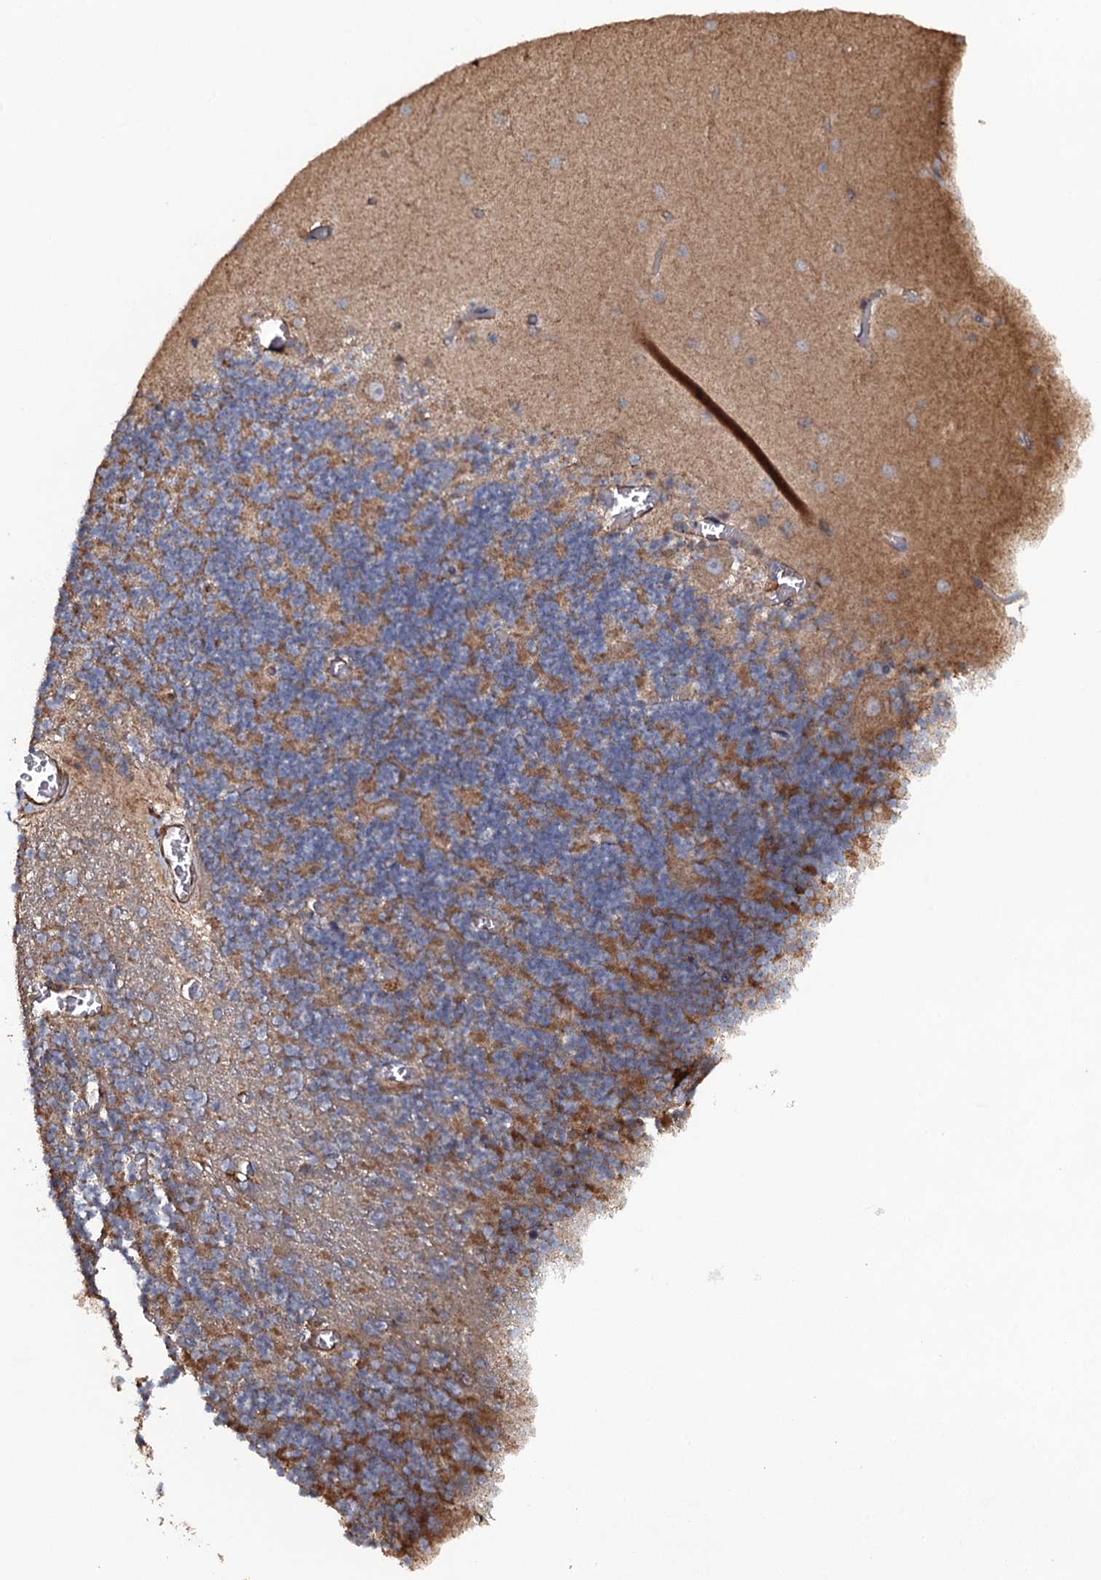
{"staining": {"intensity": "moderate", "quantity": "25%-75%", "location": "cytoplasmic/membranous"}, "tissue": "cerebellum", "cell_type": "Cells in granular layer", "image_type": "normal", "snomed": [{"axis": "morphology", "description": "Normal tissue, NOS"}, {"axis": "topography", "description": "Cerebellum"}], "caption": "Protein staining of normal cerebellum exhibits moderate cytoplasmic/membranous staining in approximately 25%-75% of cells in granular layer.", "gene": "VWA8", "patient": {"sex": "female", "age": 28}}